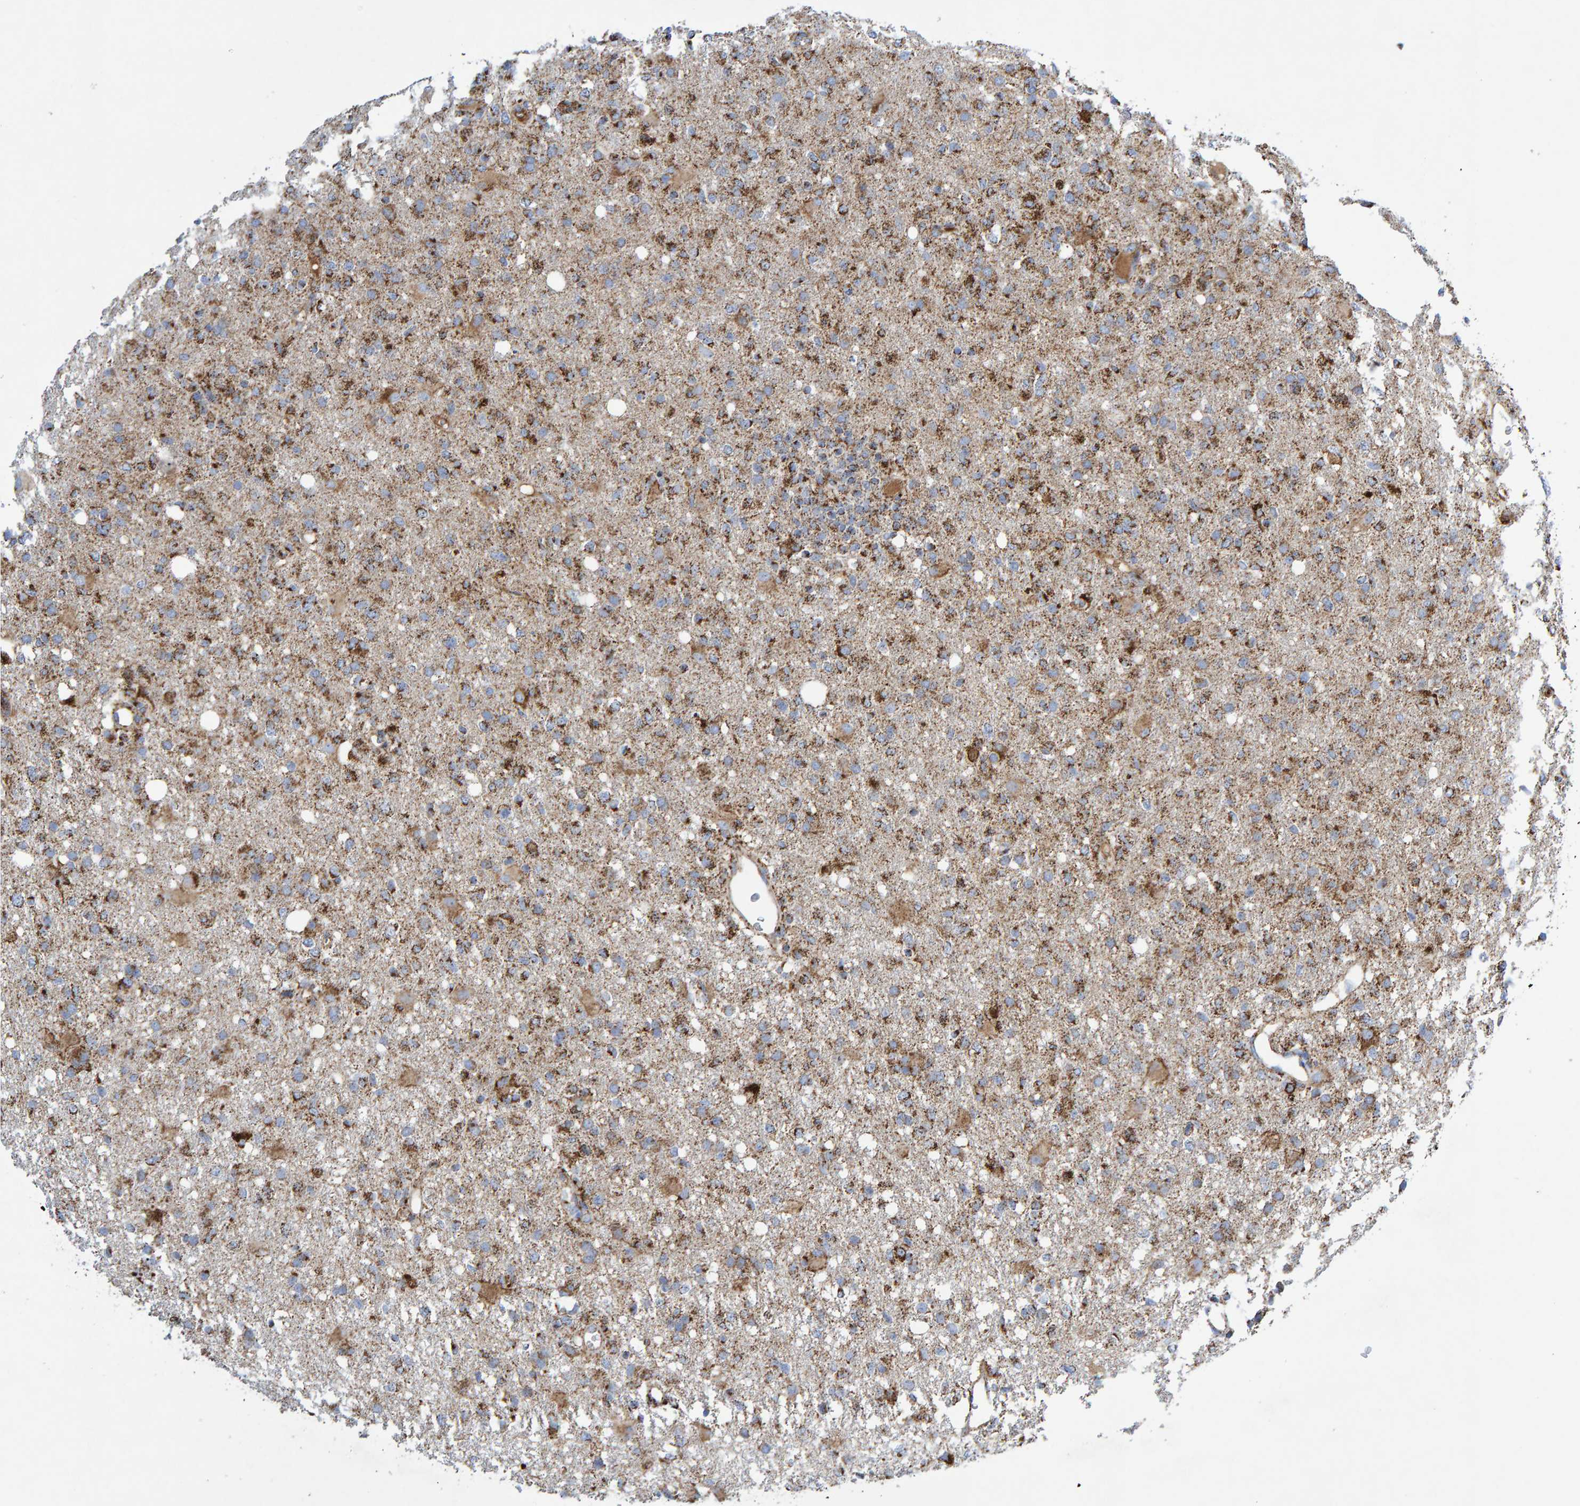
{"staining": {"intensity": "moderate", "quantity": ">75%", "location": "cytoplasmic/membranous"}, "tissue": "glioma", "cell_type": "Tumor cells", "image_type": "cancer", "snomed": [{"axis": "morphology", "description": "Glioma, malignant, High grade"}, {"axis": "topography", "description": "Brain"}], "caption": "Tumor cells display moderate cytoplasmic/membranous staining in approximately >75% of cells in glioma.", "gene": "GGTA1", "patient": {"sex": "female", "age": 57}}